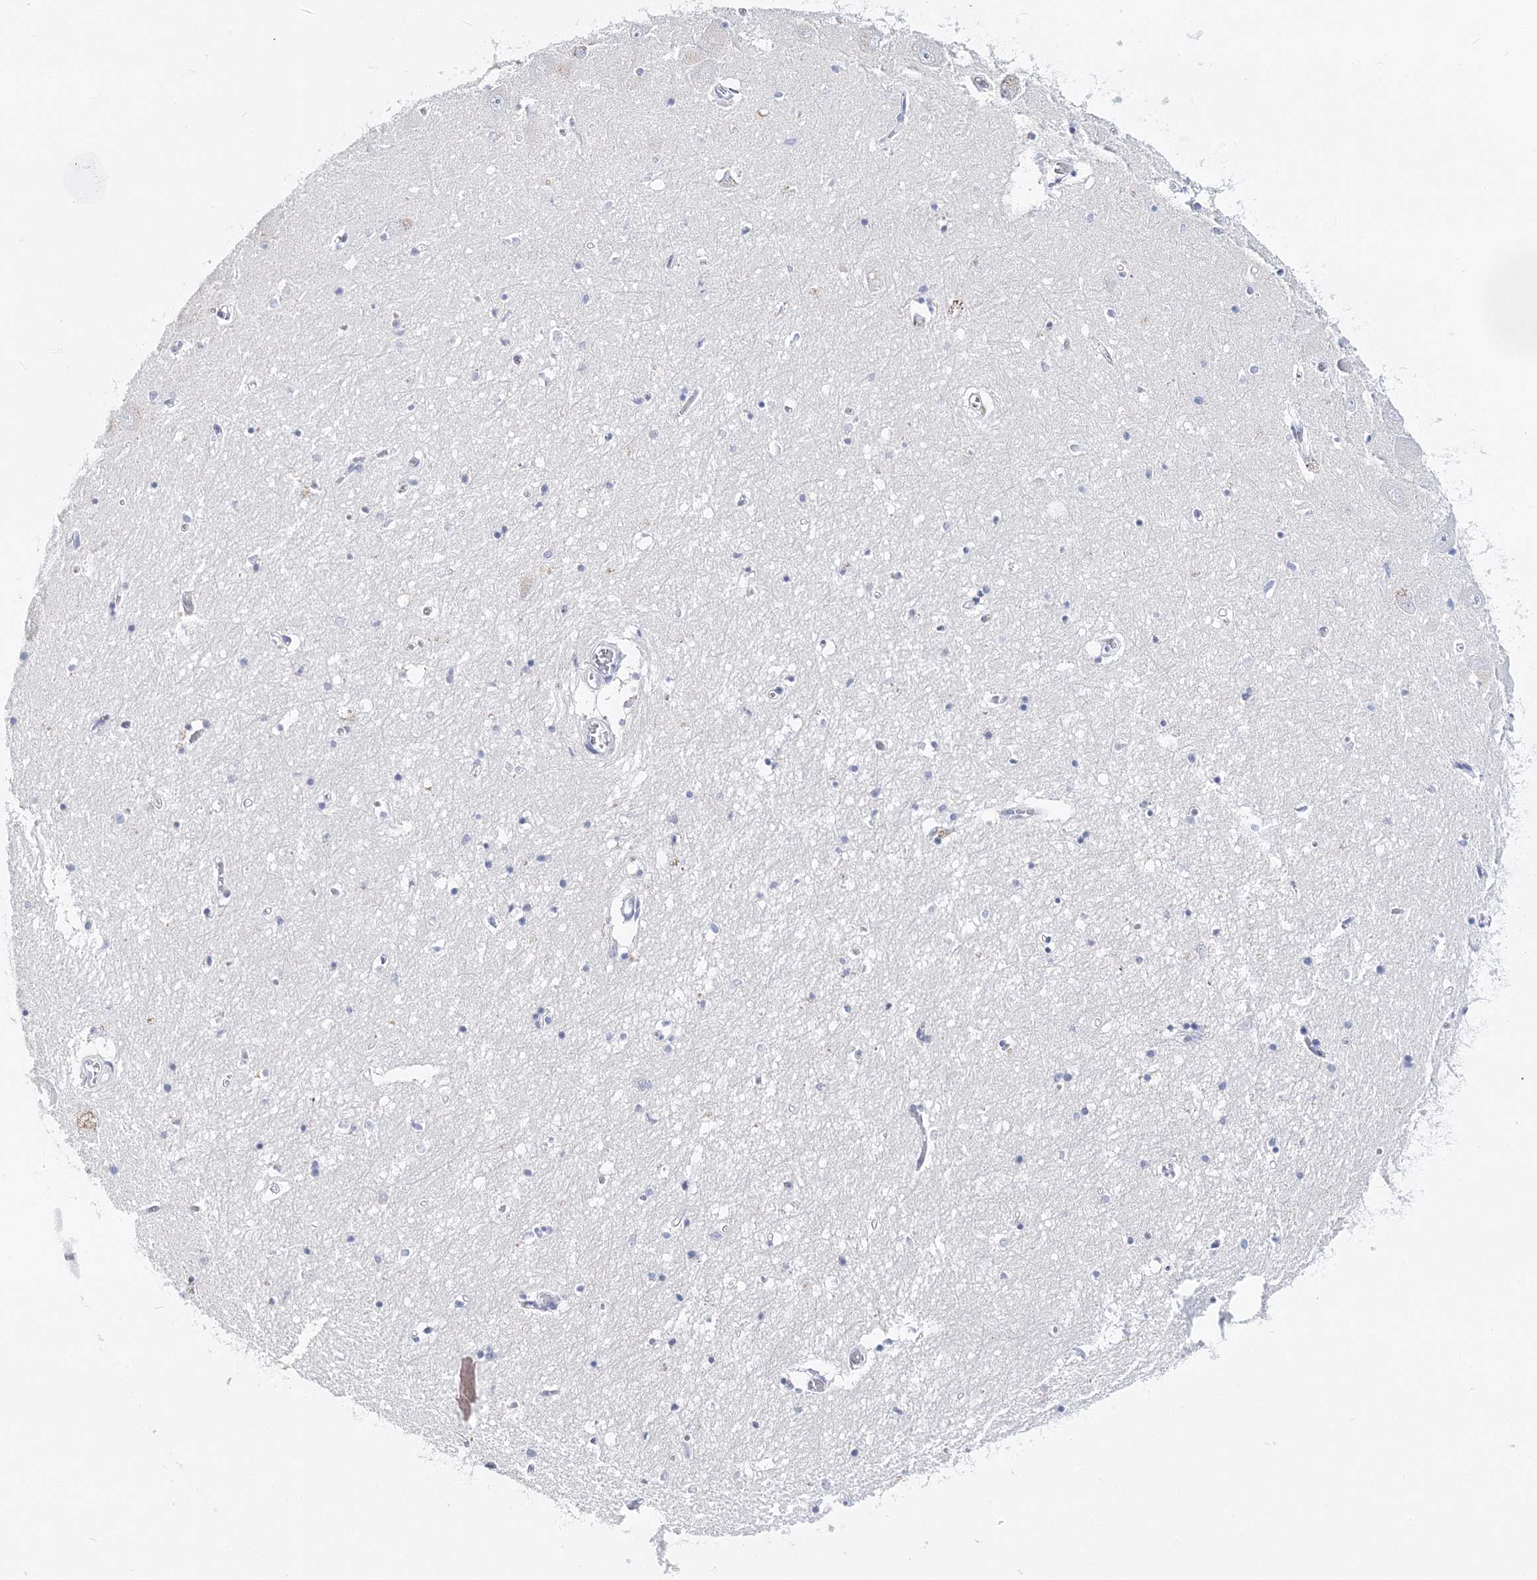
{"staining": {"intensity": "negative", "quantity": "none", "location": "none"}, "tissue": "hippocampus", "cell_type": "Glial cells", "image_type": "normal", "snomed": [{"axis": "morphology", "description": "Normal tissue, NOS"}, {"axis": "topography", "description": "Hippocampus"}], "caption": "Glial cells are negative for protein expression in unremarkable human hippocampus. Brightfield microscopy of IHC stained with DAB (3,3'-diaminobenzidine) (brown) and hematoxylin (blue), captured at high magnification.", "gene": "MYOZ2", "patient": {"sex": "male", "age": 70}}